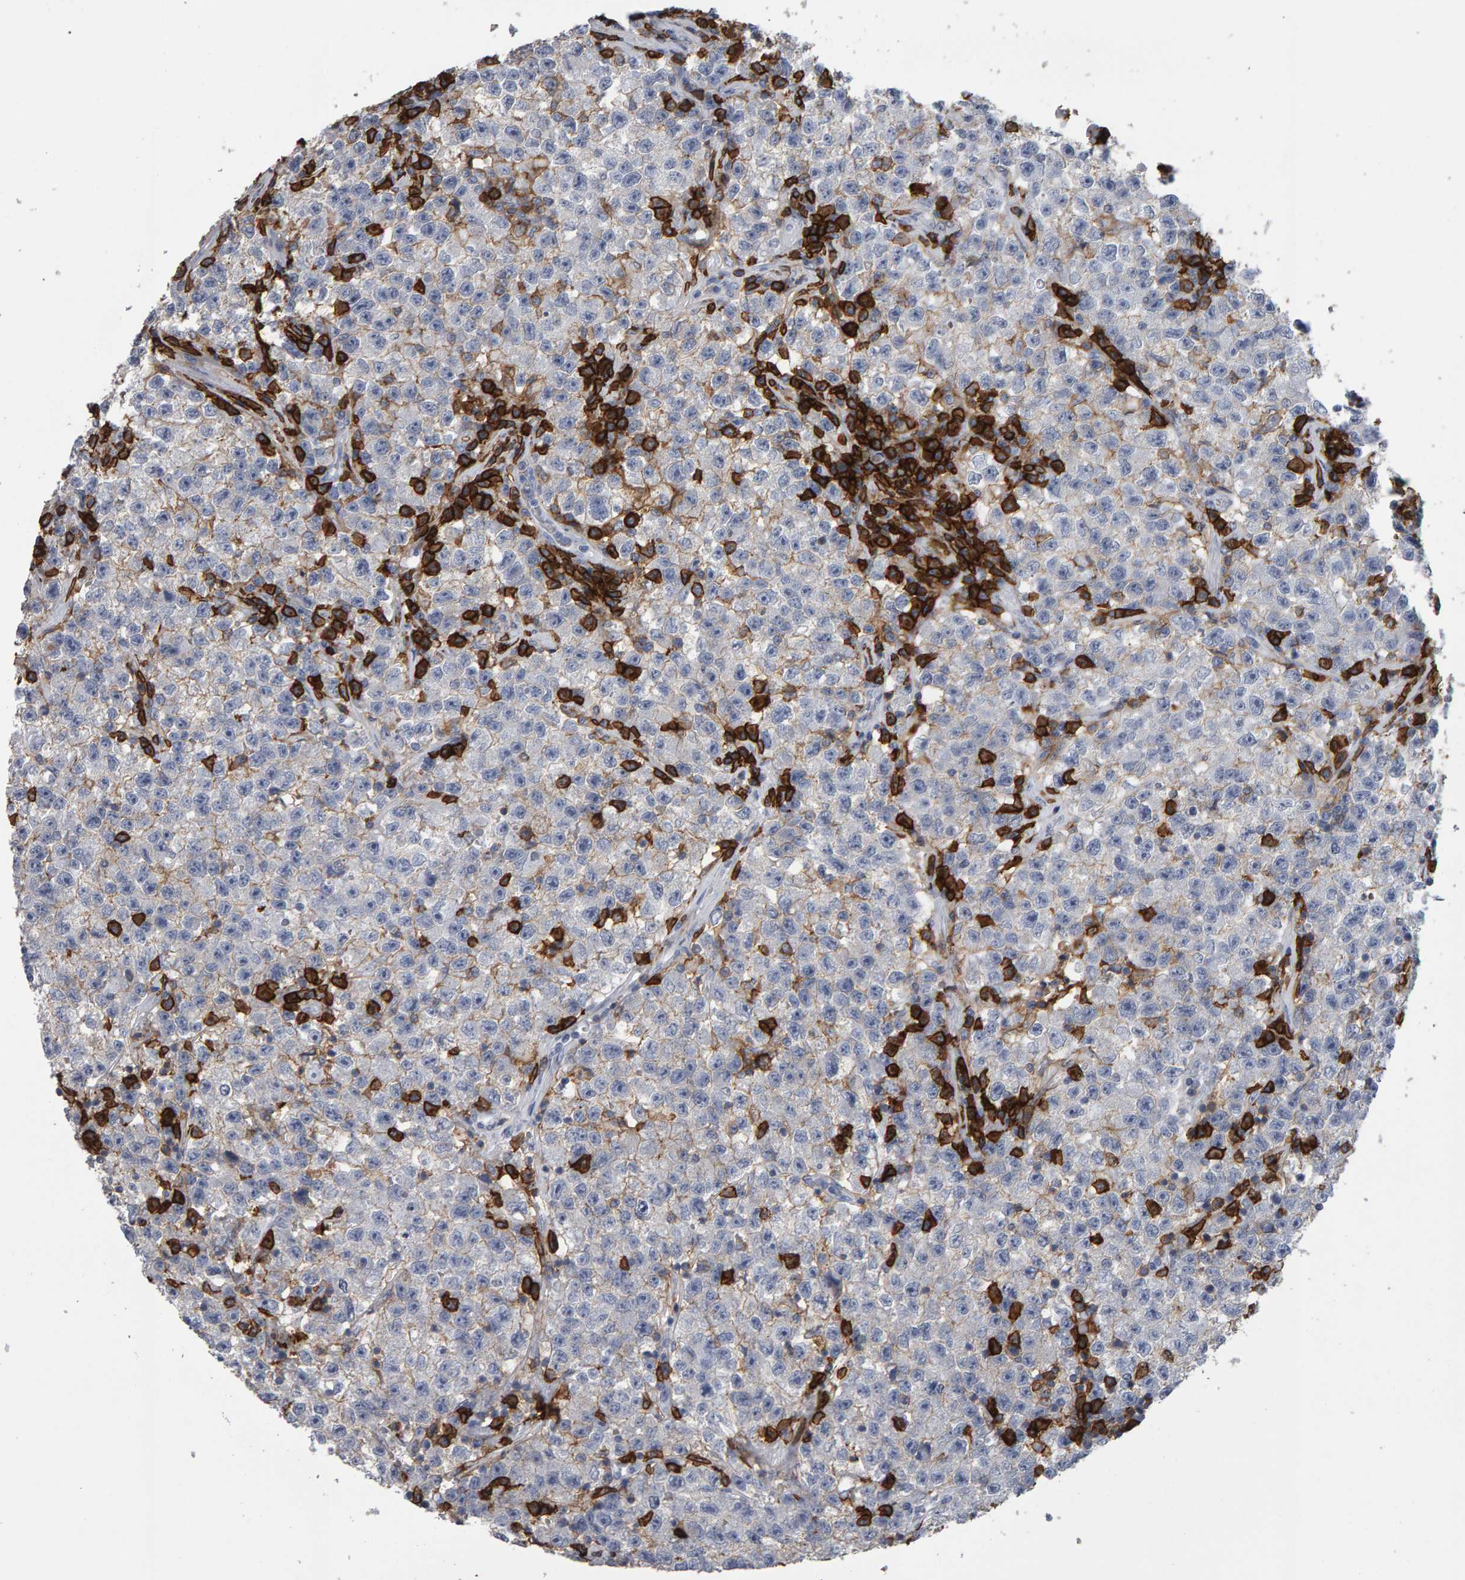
{"staining": {"intensity": "negative", "quantity": "none", "location": "none"}, "tissue": "testis cancer", "cell_type": "Tumor cells", "image_type": "cancer", "snomed": [{"axis": "morphology", "description": "Seminoma, NOS"}, {"axis": "topography", "description": "Testis"}], "caption": "An IHC micrograph of testis cancer (seminoma) is shown. There is no staining in tumor cells of testis cancer (seminoma).", "gene": "CD38", "patient": {"sex": "male", "age": 22}}